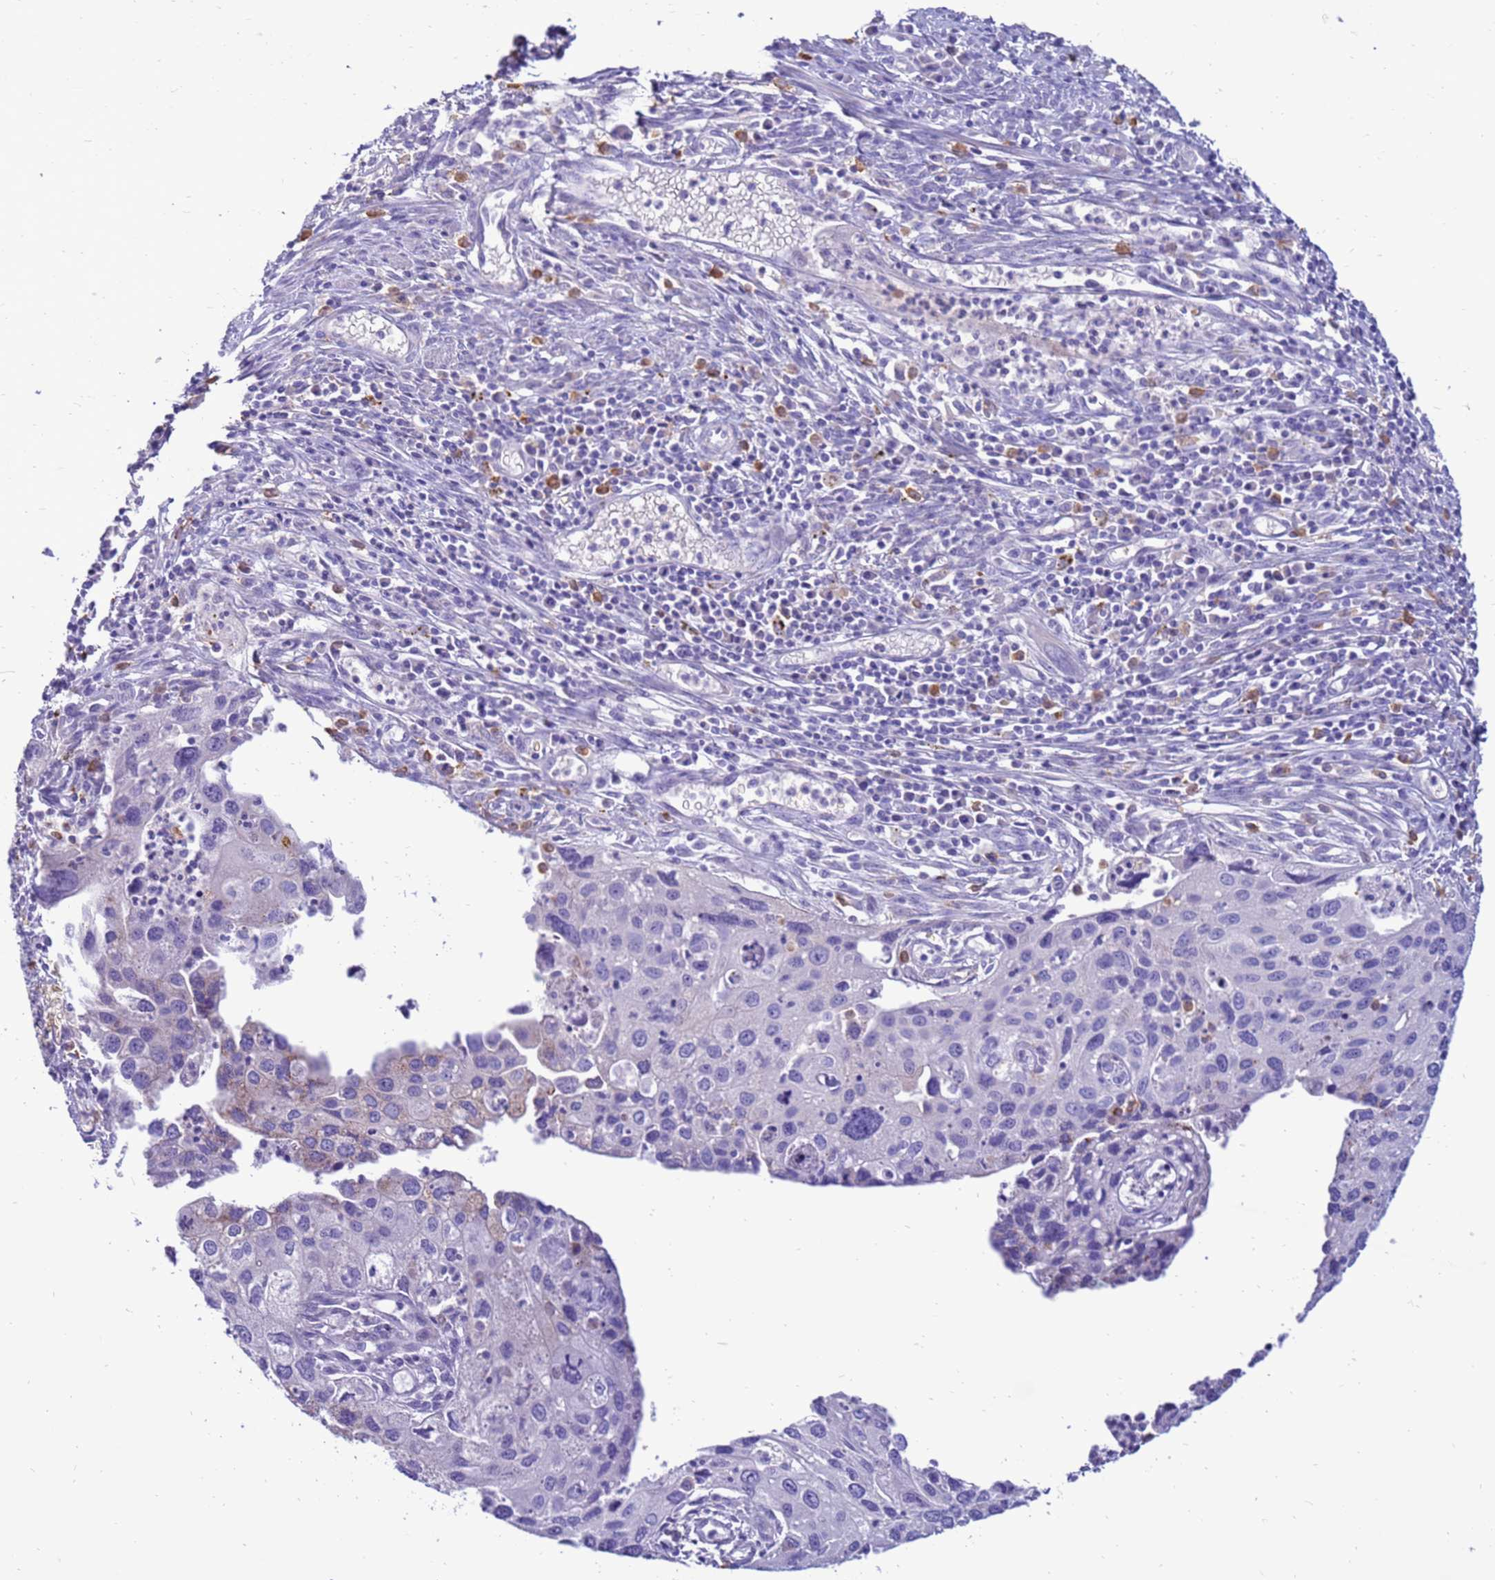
{"staining": {"intensity": "negative", "quantity": "none", "location": "none"}, "tissue": "cervical cancer", "cell_type": "Tumor cells", "image_type": "cancer", "snomed": [{"axis": "morphology", "description": "Squamous cell carcinoma, NOS"}, {"axis": "topography", "description": "Cervix"}], "caption": "Immunohistochemical staining of cervical squamous cell carcinoma shows no significant staining in tumor cells.", "gene": "PDE10A", "patient": {"sex": "female", "age": 55}}